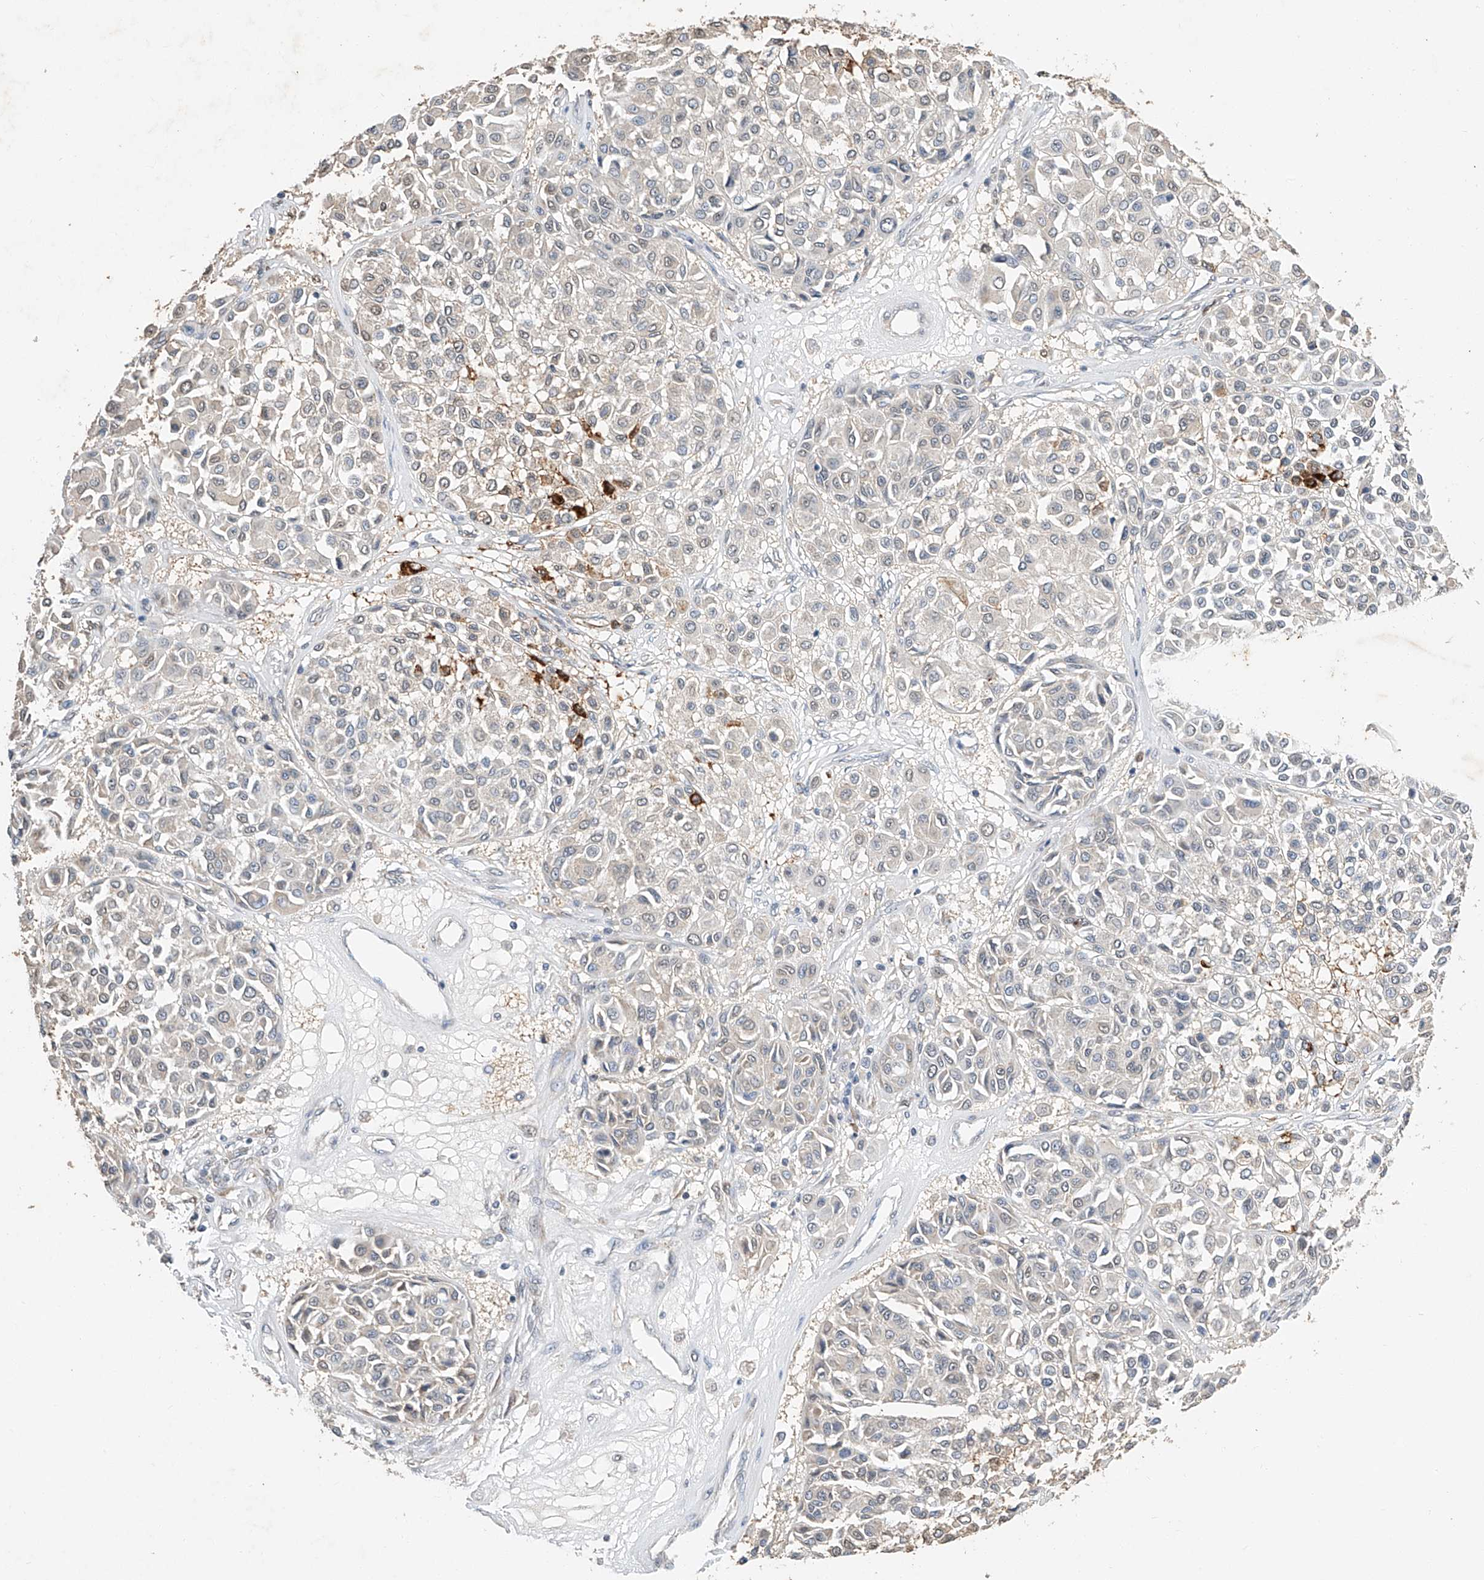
{"staining": {"intensity": "negative", "quantity": "none", "location": "none"}, "tissue": "melanoma", "cell_type": "Tumor cells", "image_type": "cancer", "snomed": [{"axis": "morphology", "description": "Malignant melanoma, Metastatic site"}, {"axis": "topography", "description": "Soft tissue"}], "caption": "This is an immunohistochemistry histopathology image of melanoma. There is no positivity in tumor cells.", "gene": "CTDP1", "patient": {"sex": "male", "age": 41}}